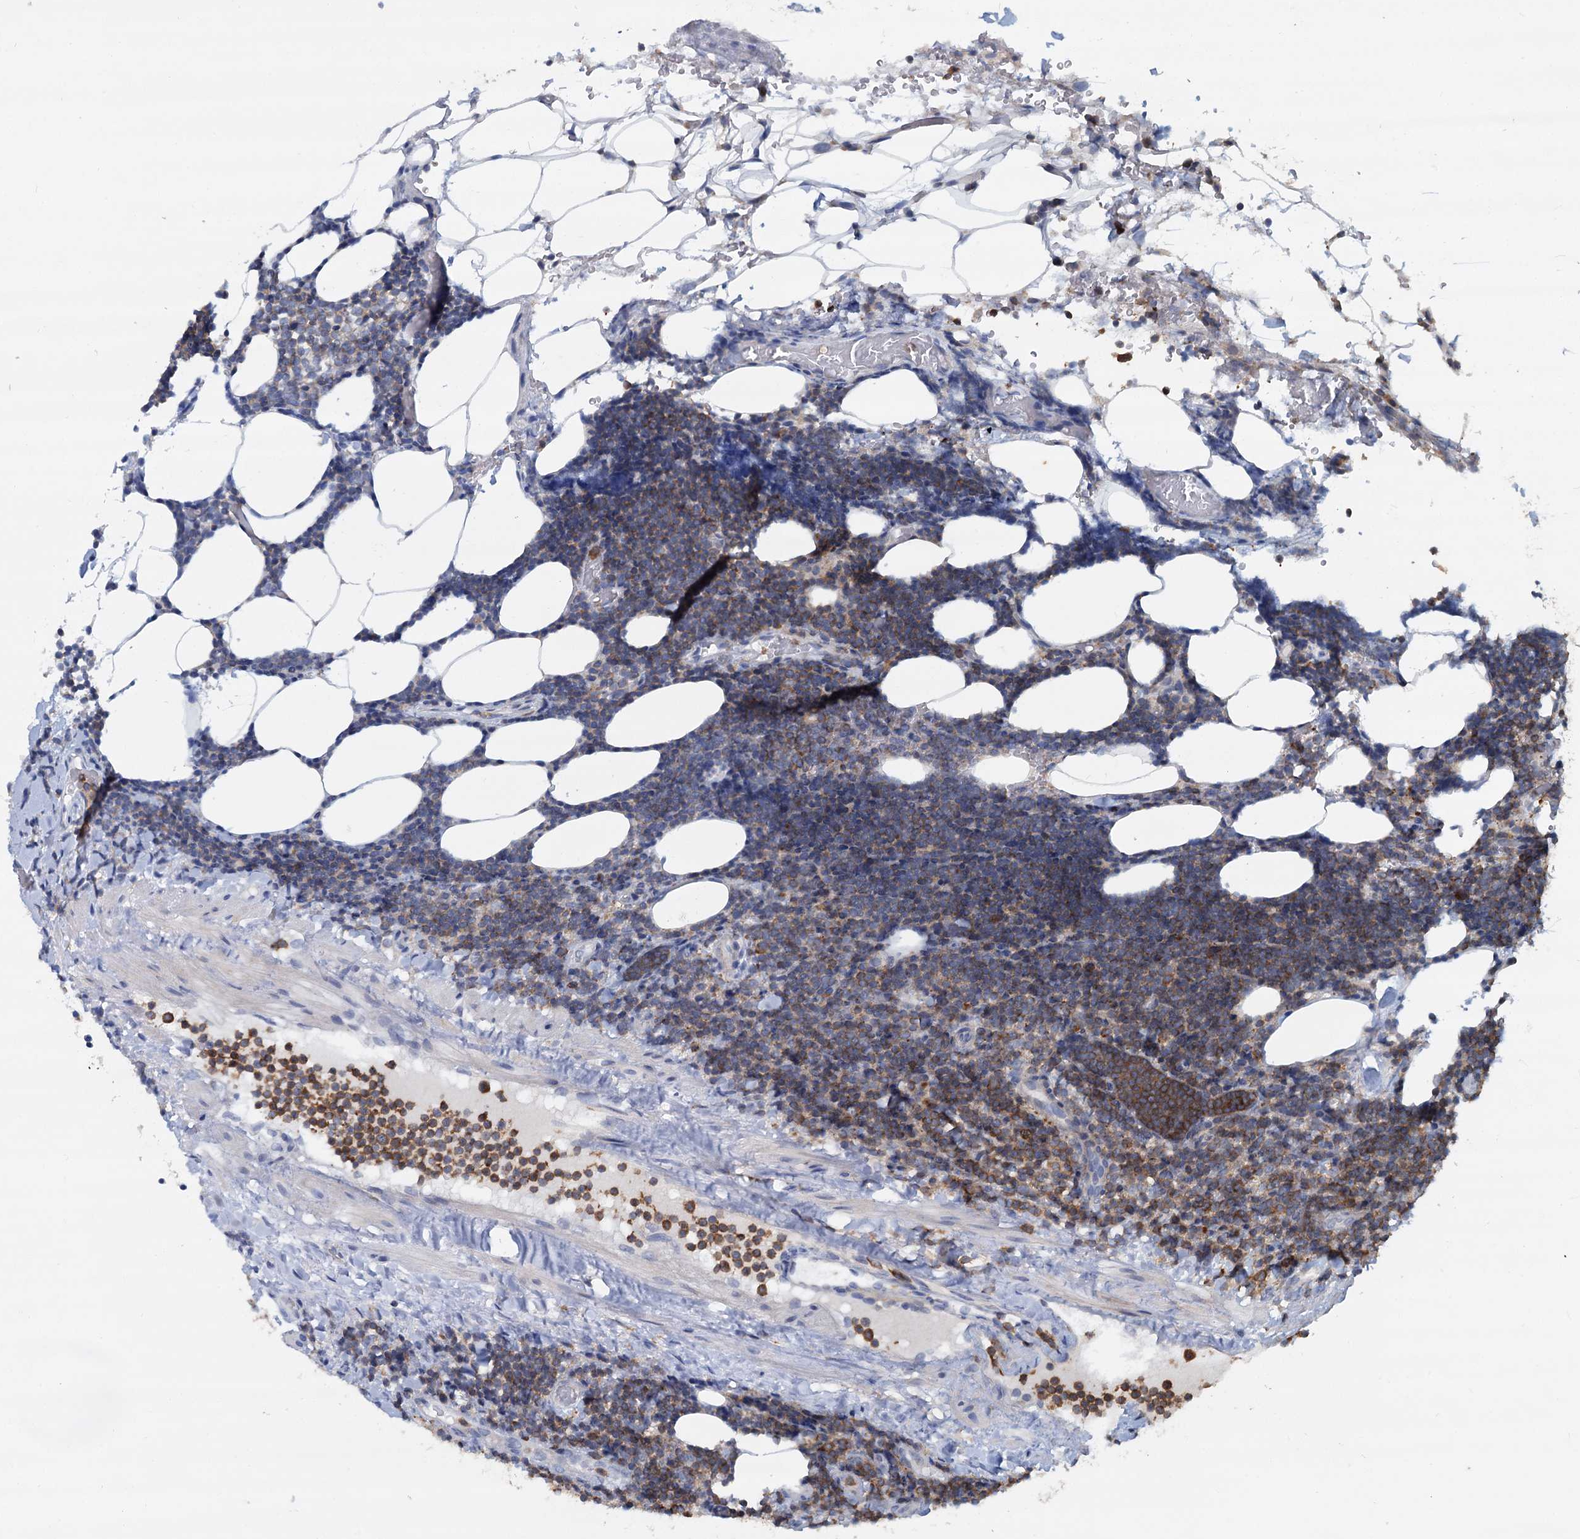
{"staining": {"intensity": "moderate", "quantity": "25%-75%", "location": "cytoplasmic/membranous"}, "tissue": "lymphoma", "cell_type": "Tumor cells", "image_type": "cancer", "snomed": [{"axis": "morphology", "description": "Malignant lymphoma, non-Hodgkin's type, Low grade"}, {"axis": "topography", "description": "Lymph node"}], "caption": "Immunohistochemistry (IHC) image of human low-grade malignant lymphoma, non-Hodgkin's type stained for a protein (brown), which reveals medium levels of moderate cytoplasmic/membranous staining in about 25%-75% of tumor cells.", "gene": "LRCH4", "patient": {"sex": "male", "age": 66}}